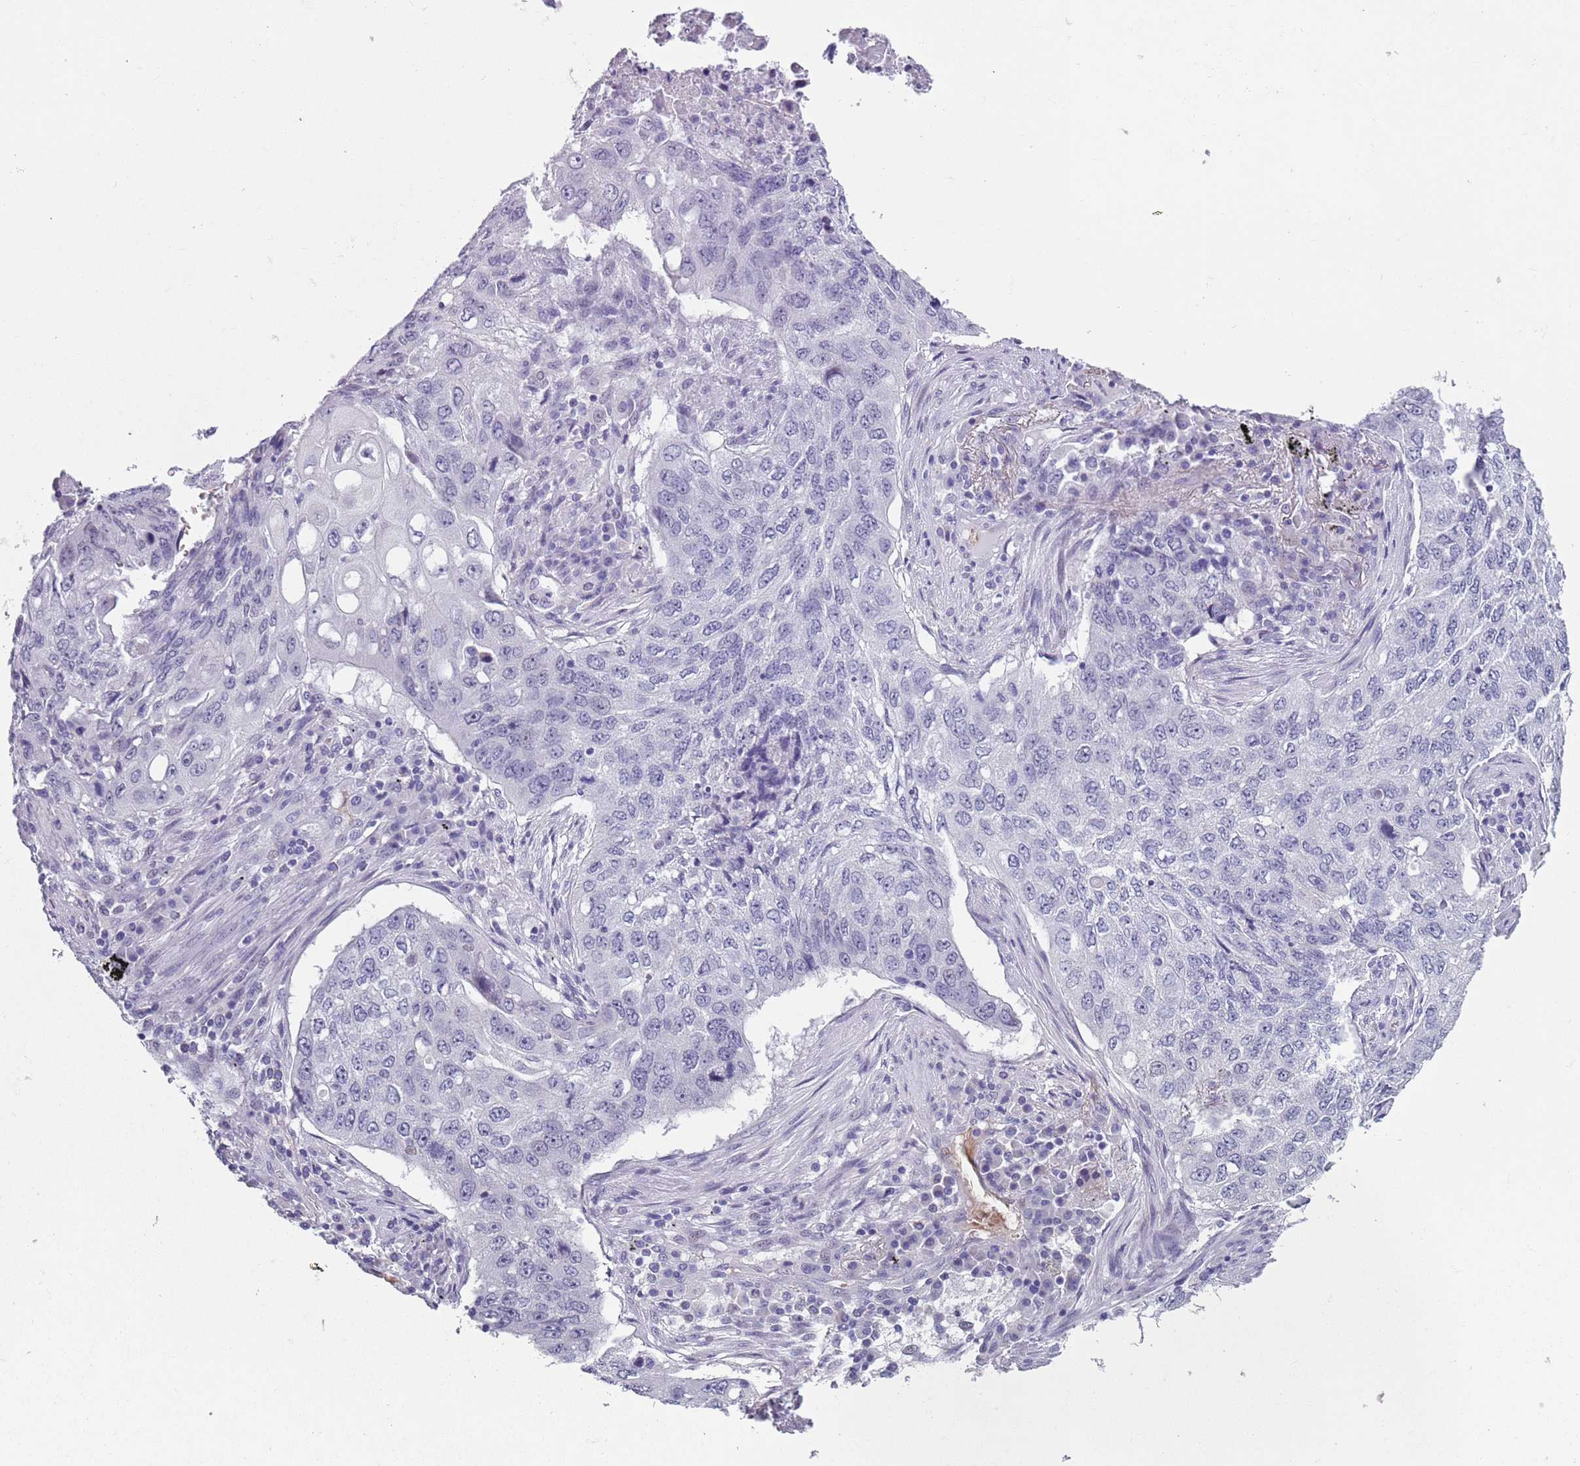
{"staining": {"intensity": "negative", "quantity": "none", "location": "none"}, "tissue": "lung cancer", "cell_type": "Tumor cells", "image_type": "cancer", "snomed": [{"axis": "morphology", "description": "Squamous cell carcinoma, NOS"}, {"axis": "topography", "description": "Lung"}], "caption": "A histopathology image of squamous cell carcinoma (lung) stained for a protein demonstrates no brown staining in tumor cells.", "gene": "SPESP1", "patient": {"sex": "female", "age": 63}}